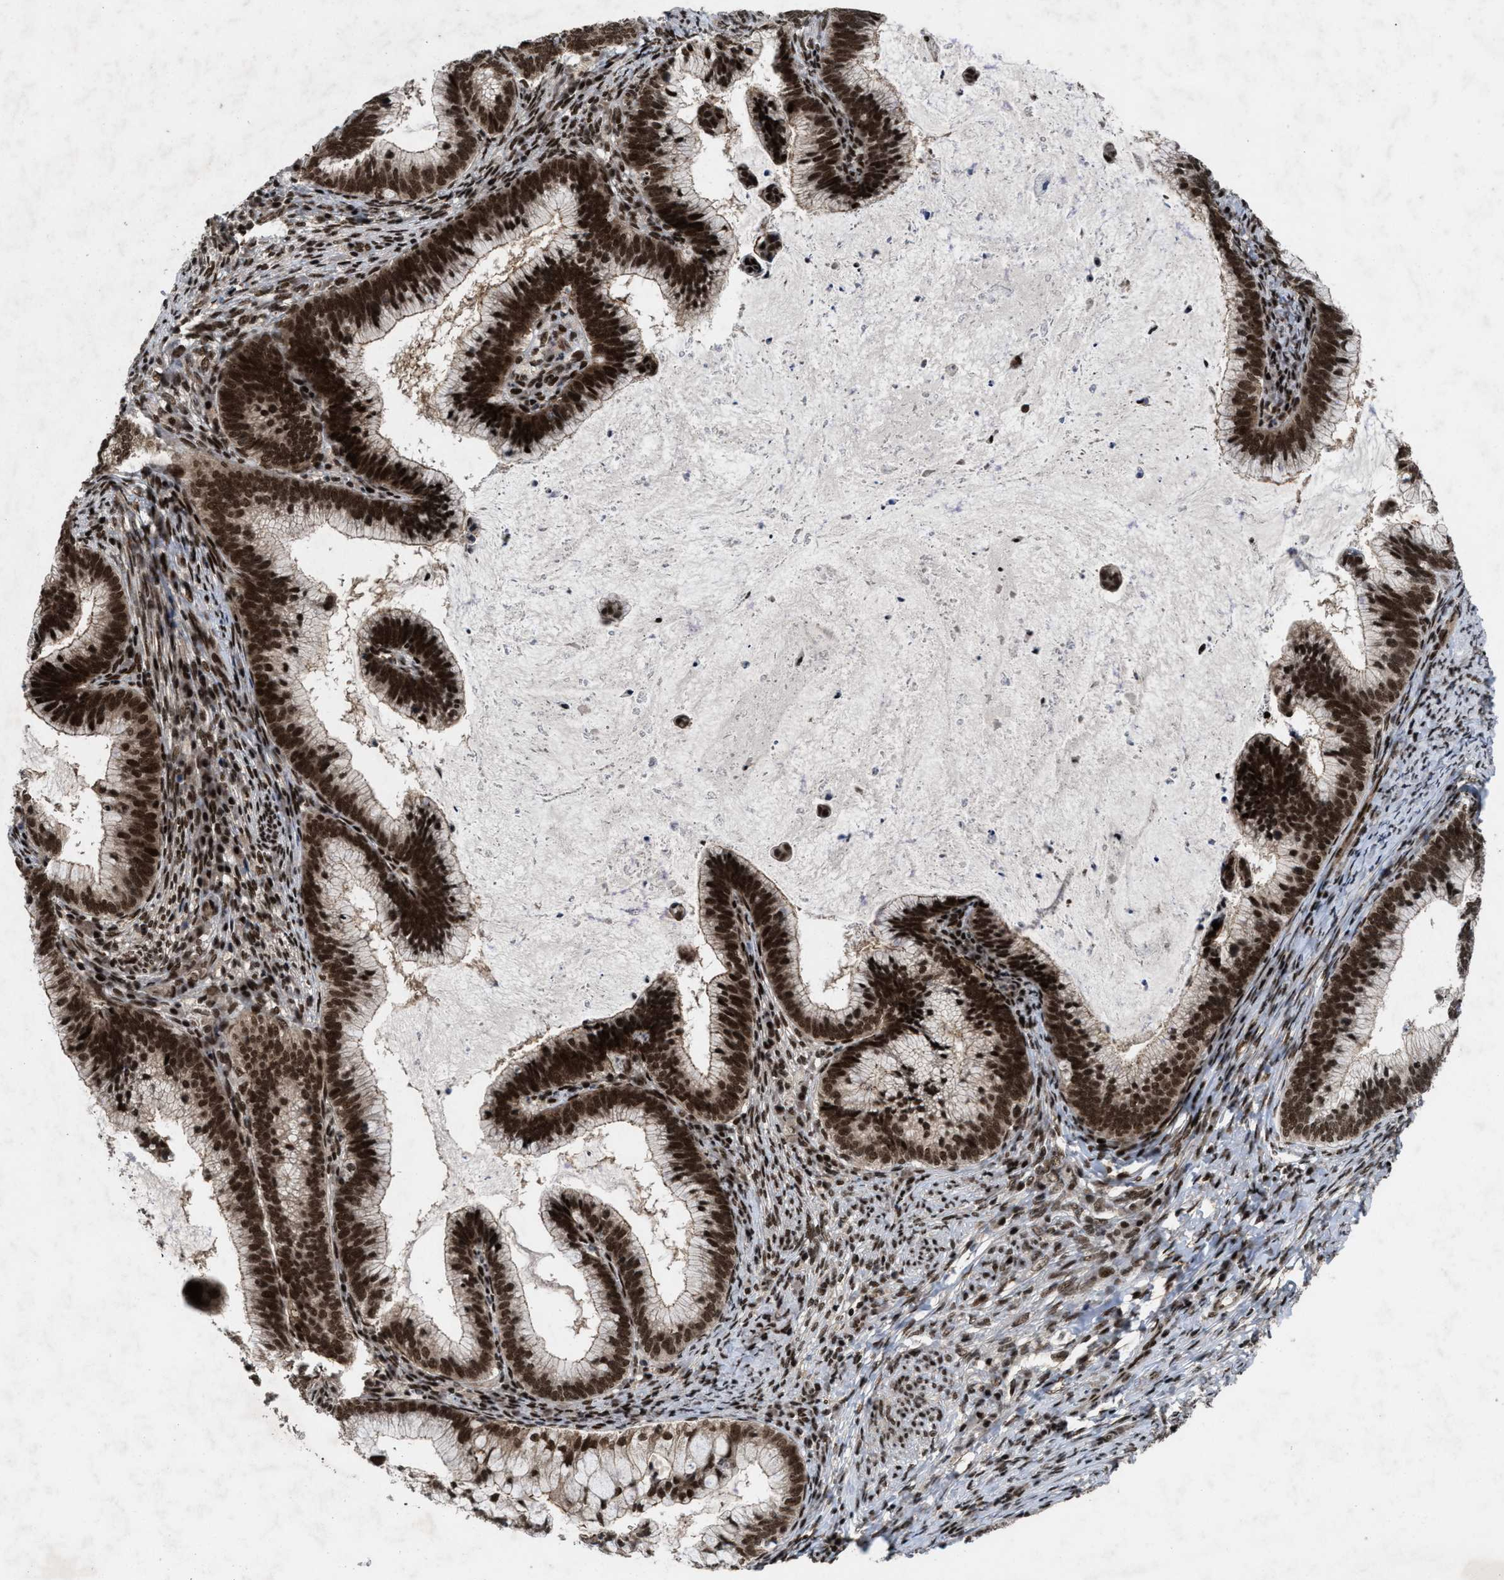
{"staining": {"intensity": "strong", "quantity": ">75%", "location": "cytoplasmic/membranous,nuclear"}, "tissue": "cervical cancer", "cell_type": "Tumor cells", "image_type": "cancer", "snomed": [{"axis": "morphology", "description": "Adenocarcinoma, NOS"}, {"axis": "topography", "description": "Cervix"}], "caption": "A histopathology image of human cervical cancer (adenocarcinoma) stained for a protein displays strong cytoplasmic/membranous and nuclear brown staining in tumor cells.", "gene": "WIZ", "patient": {"sex": "female", "age": 36}}